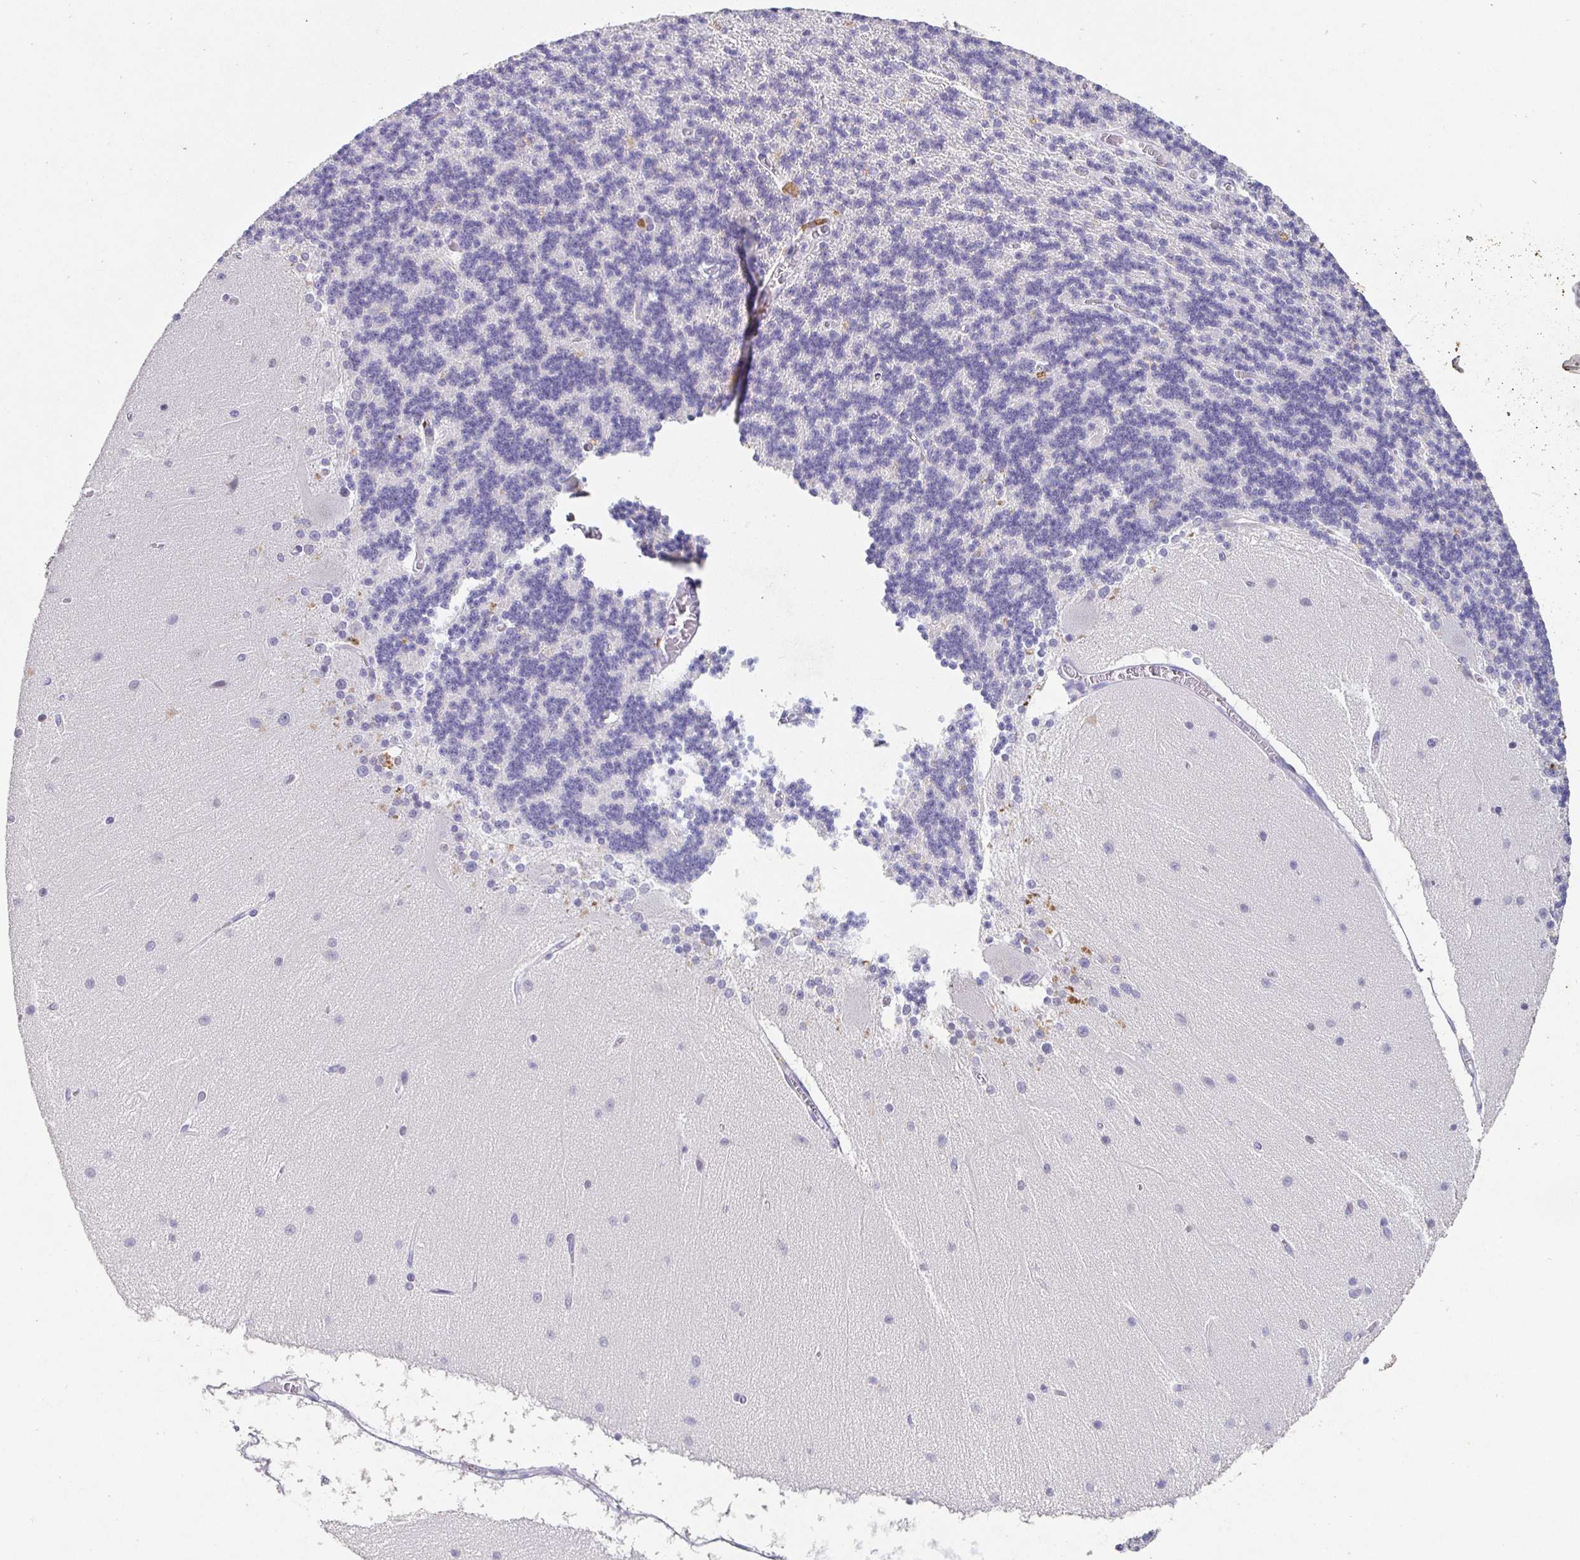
{"staining": {"intensity": "negative", "quantity": "none", "location": "none"}, "tissue": "cerebellum", "cell_type": "Cells in granular layer", "image_type": "normal", "snomed": [{"axis": "morphology", "description": "Normal tissue, NOS"}, {"axis": "topography", "description": "Cerebellum"}], "caption": "Immunohistochemistry image of normal human cerebellum stained for a protein (brown), which displays no positivity in cells in granular layer.", "gene": "SATB1", "patient": {"sex": "female", "age": 54}}